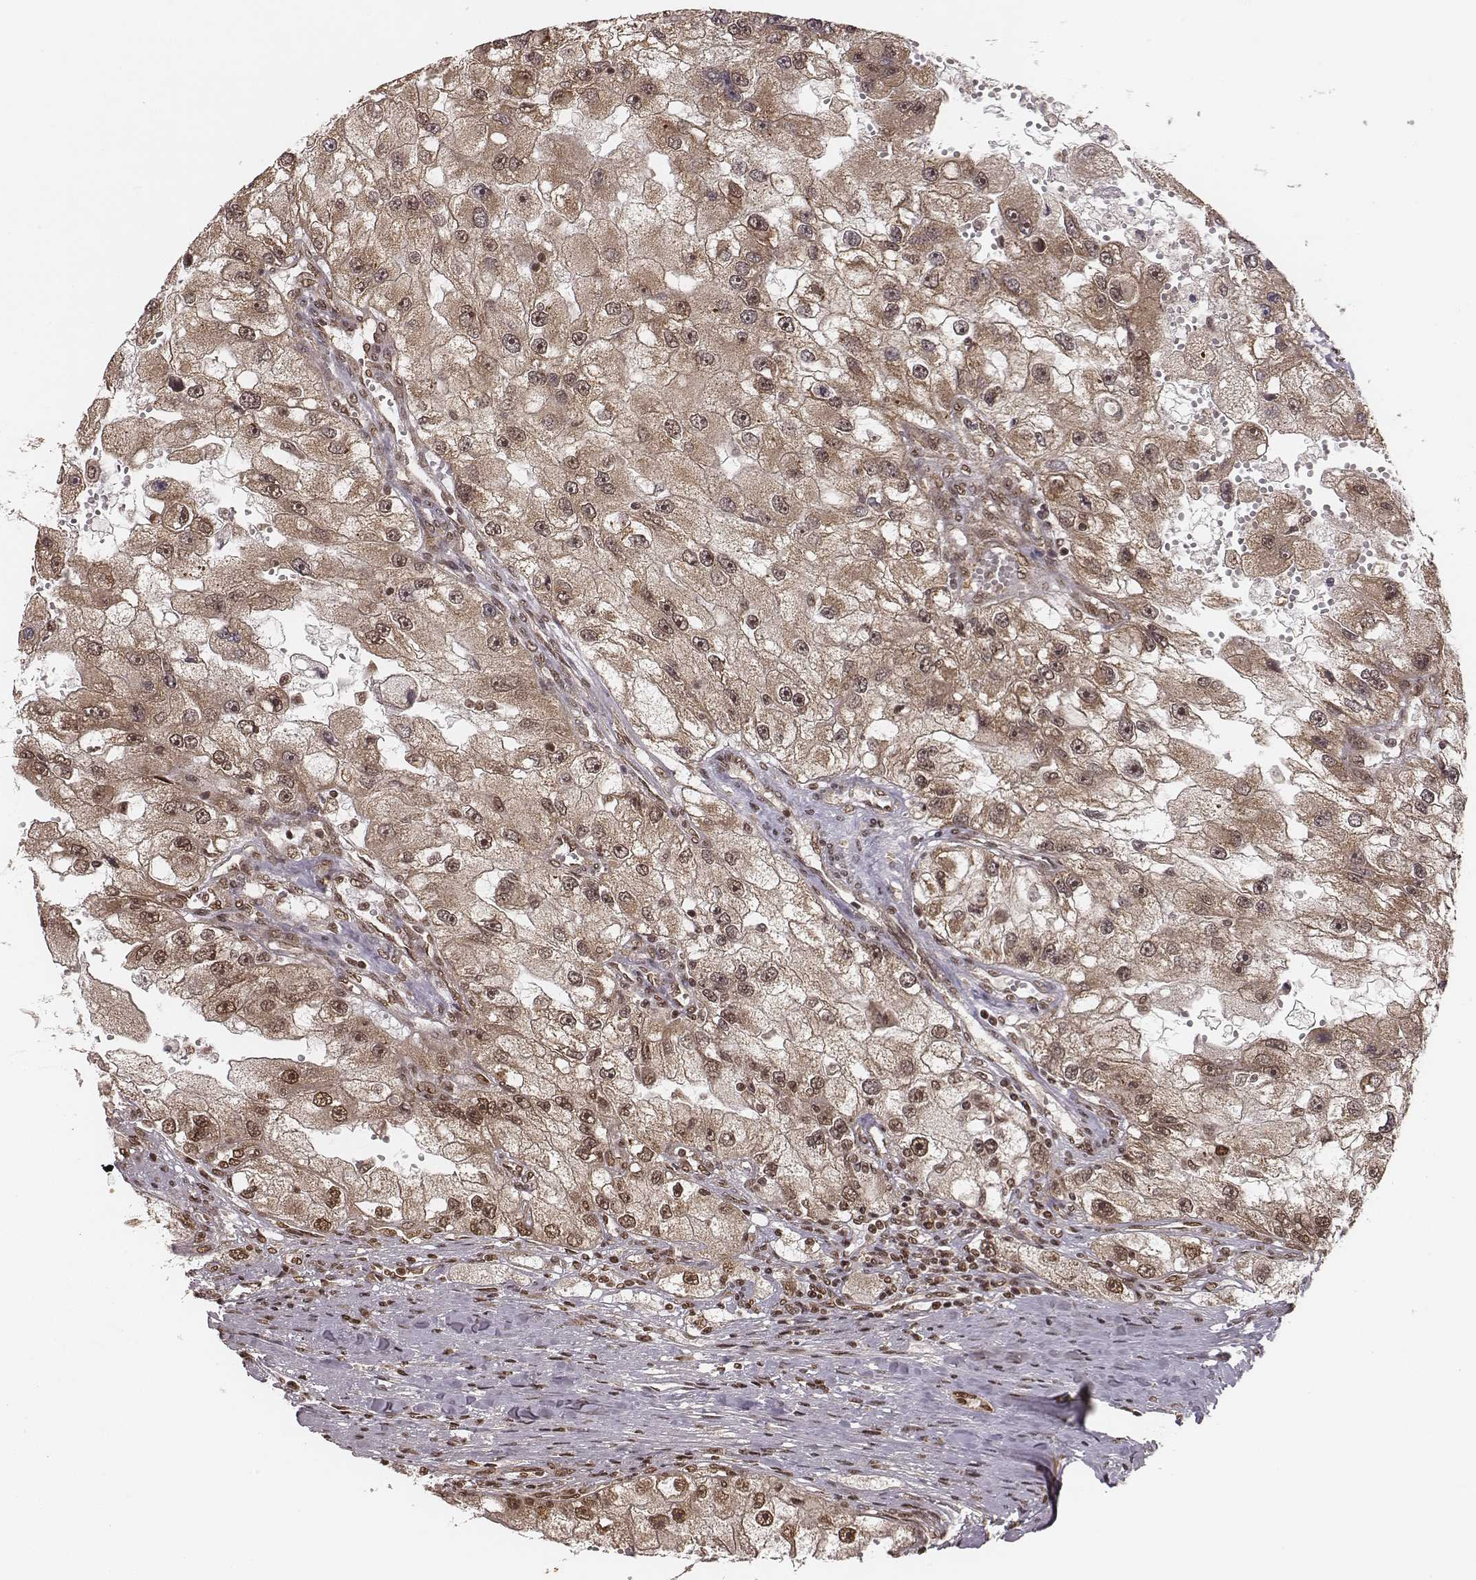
{"staining": {"intensity": "strong", "quantity": ">75%", "location": "cytoplasmic/membranous,nuclear"}, "tissue": "renal cancer", "cell_type": "Tumor cells", "image_type": "cancer", "snomed": [{"axis": "morphology", "description": "Adenocarcinoma, NOS"}, {"axis": "topography", "description": "Kidney"}], "caption": "Tumor cells demonstrate high levels of strong cytoplasmic/membranous and nuclear staining in approximately >75% of cells in renal cancer. The protein of interest is shown in brown color, while the nuclei are stained blue.", "gene": "NFX1", "patient": {"sex": "male", "age": 63}}